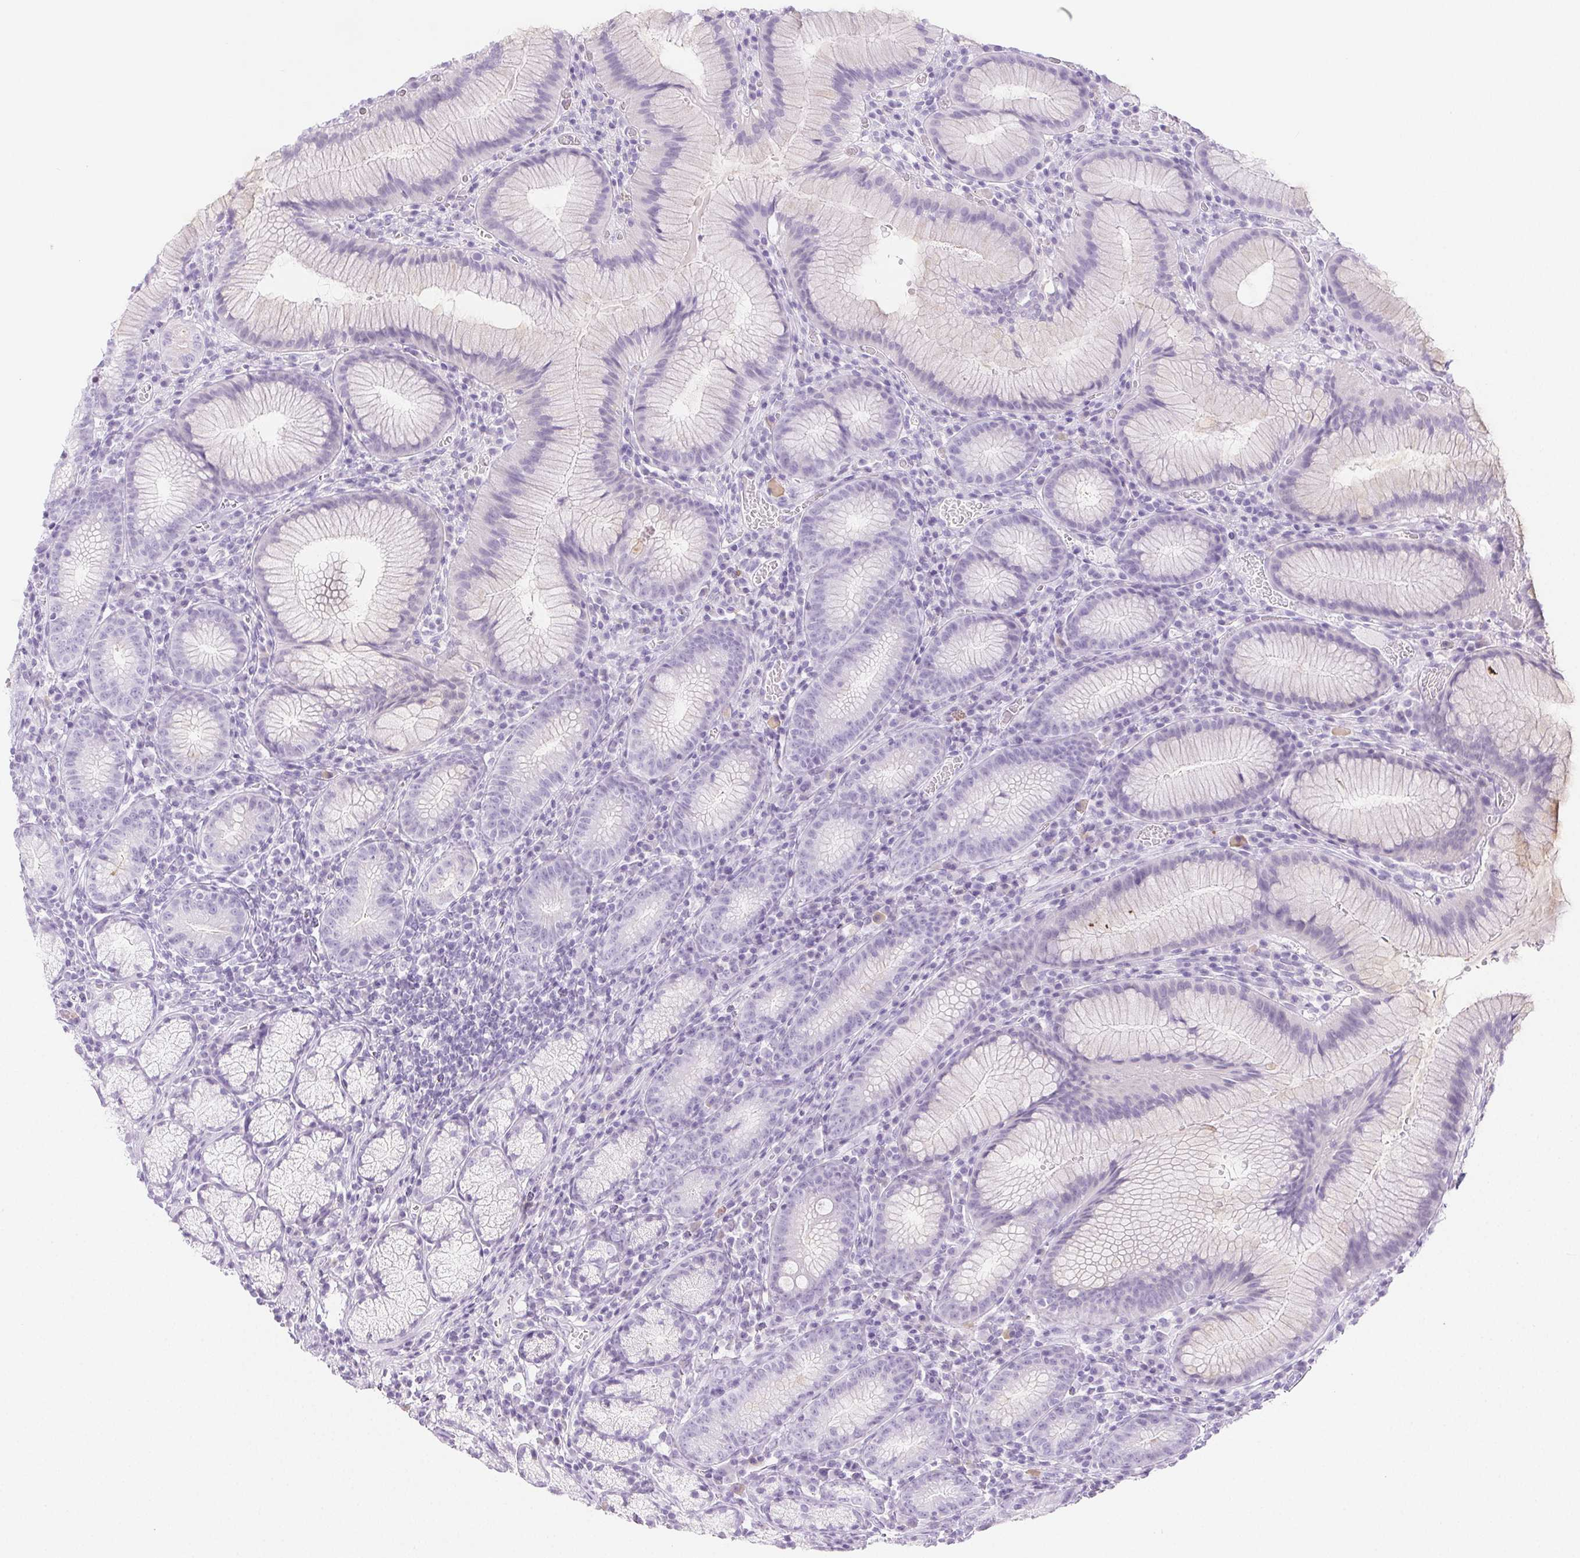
{"staining": {"intensity": "negative", "quantity": "none", "location": "none"}, "tissue": "stomach", "cell_type": "Glandular cells", "image_type": "normal", "snomed": [{"axis": "morphology", "description": "Normal tissue, NOS"}, {"axis": "topography", "description": "Stomach"}], "caption": "The image exhibits no significant staining in glandular cells of stomach.", "gene": "PI3", "patient": {"sex": "male", "age": 55}}